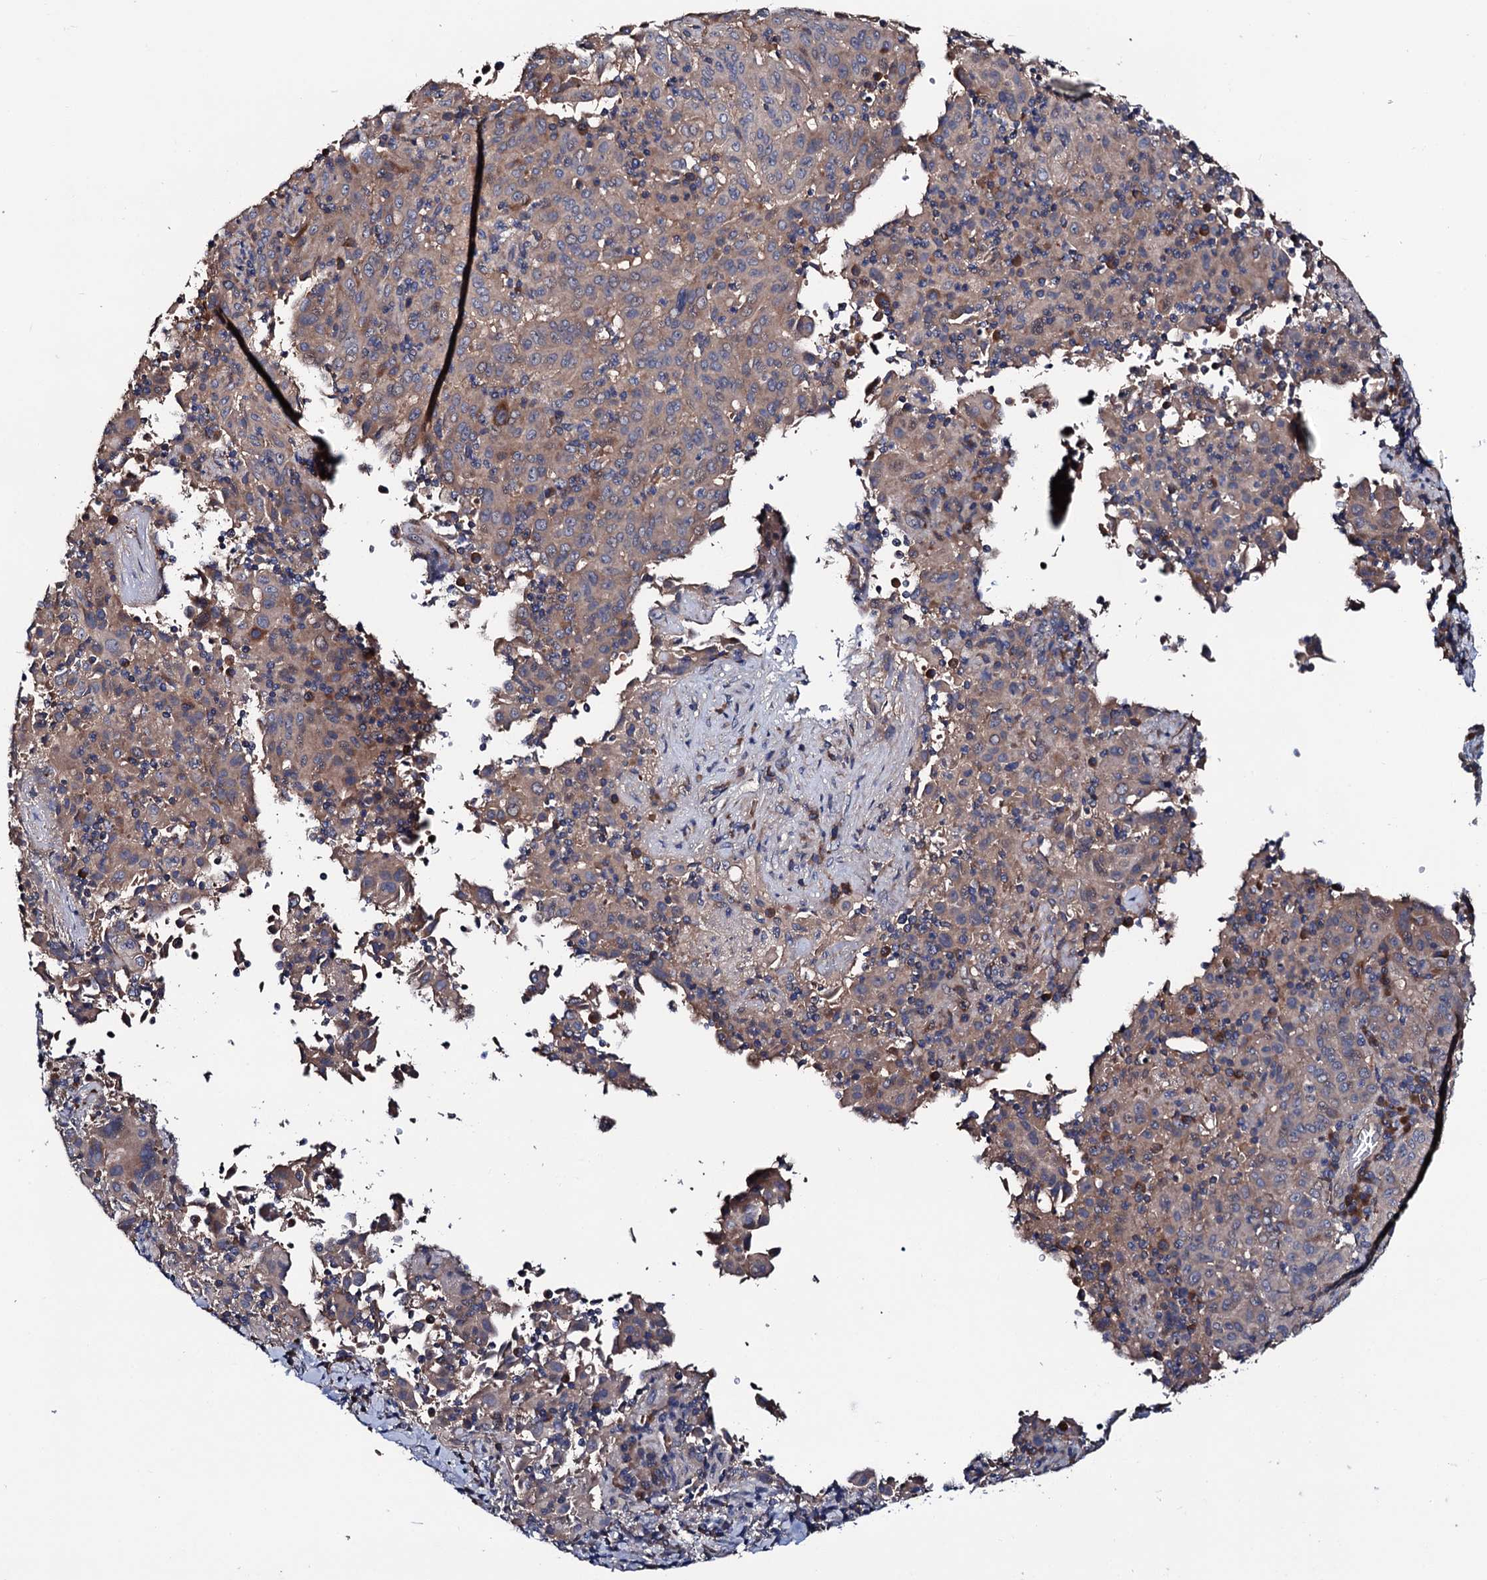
{"staining": {"intensity": "weak", "quantity": "25%-75%", "location": "cytoplasmic/membranous"}, "tissue": "pancreatic cancer", "cell_type": "Tumor cells", "image_type": "cancer", "snomed": [{"axis": "morphology", "description": "Adenocarcinoma, NOS"}, {"axis": "topography", "description": "Pancreas"}], "caption": "High-power microscopy captured an immunohistochemistry (IHC) histopathology image of pancreatic adenocarcinoma, revealing weak cytoplasmic/membranous positivity in approximately 25%-75% of tumor cells.", "gene": "TRMT112", "patient": {"sex": "male", "age": 63}}